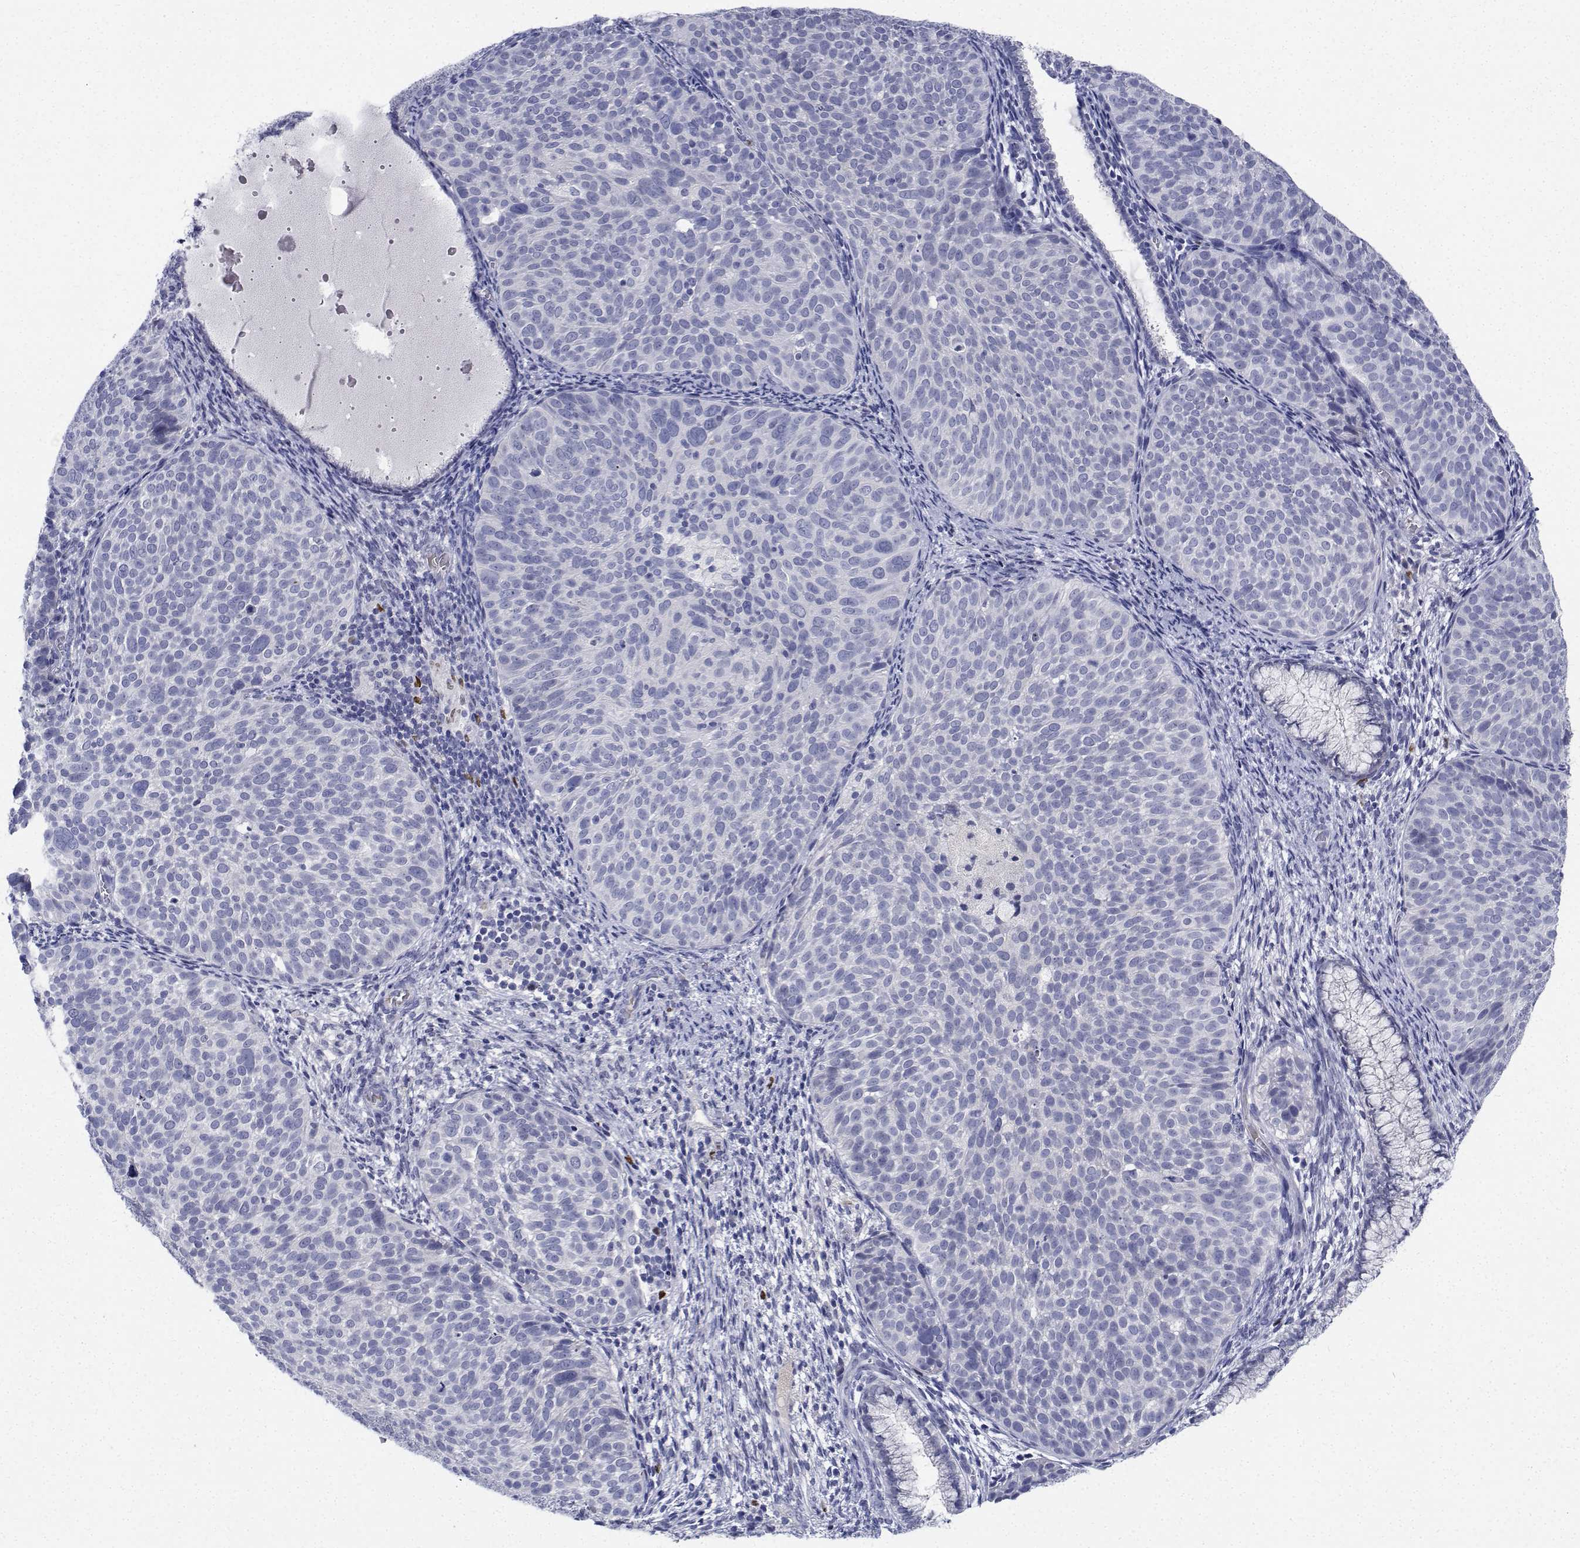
{"staining": {"intensity": "negative", "quantity": "none", "location": "none"}, "tissue": "cervical cancer", "cell_type": "Tumor cells", "image_type": "cancer", "snomed": [{"axis": "morphology", "description": "Squamous cell carcinoma, NOS"}, {"axis": "topography", "description": "Cervix"}], "caption": "Tumor cells show no significant positivity in cervical squamous cell carcinoma.", "gene": "PLXNA4", "patient": {"sex": "female", "age": 39}}